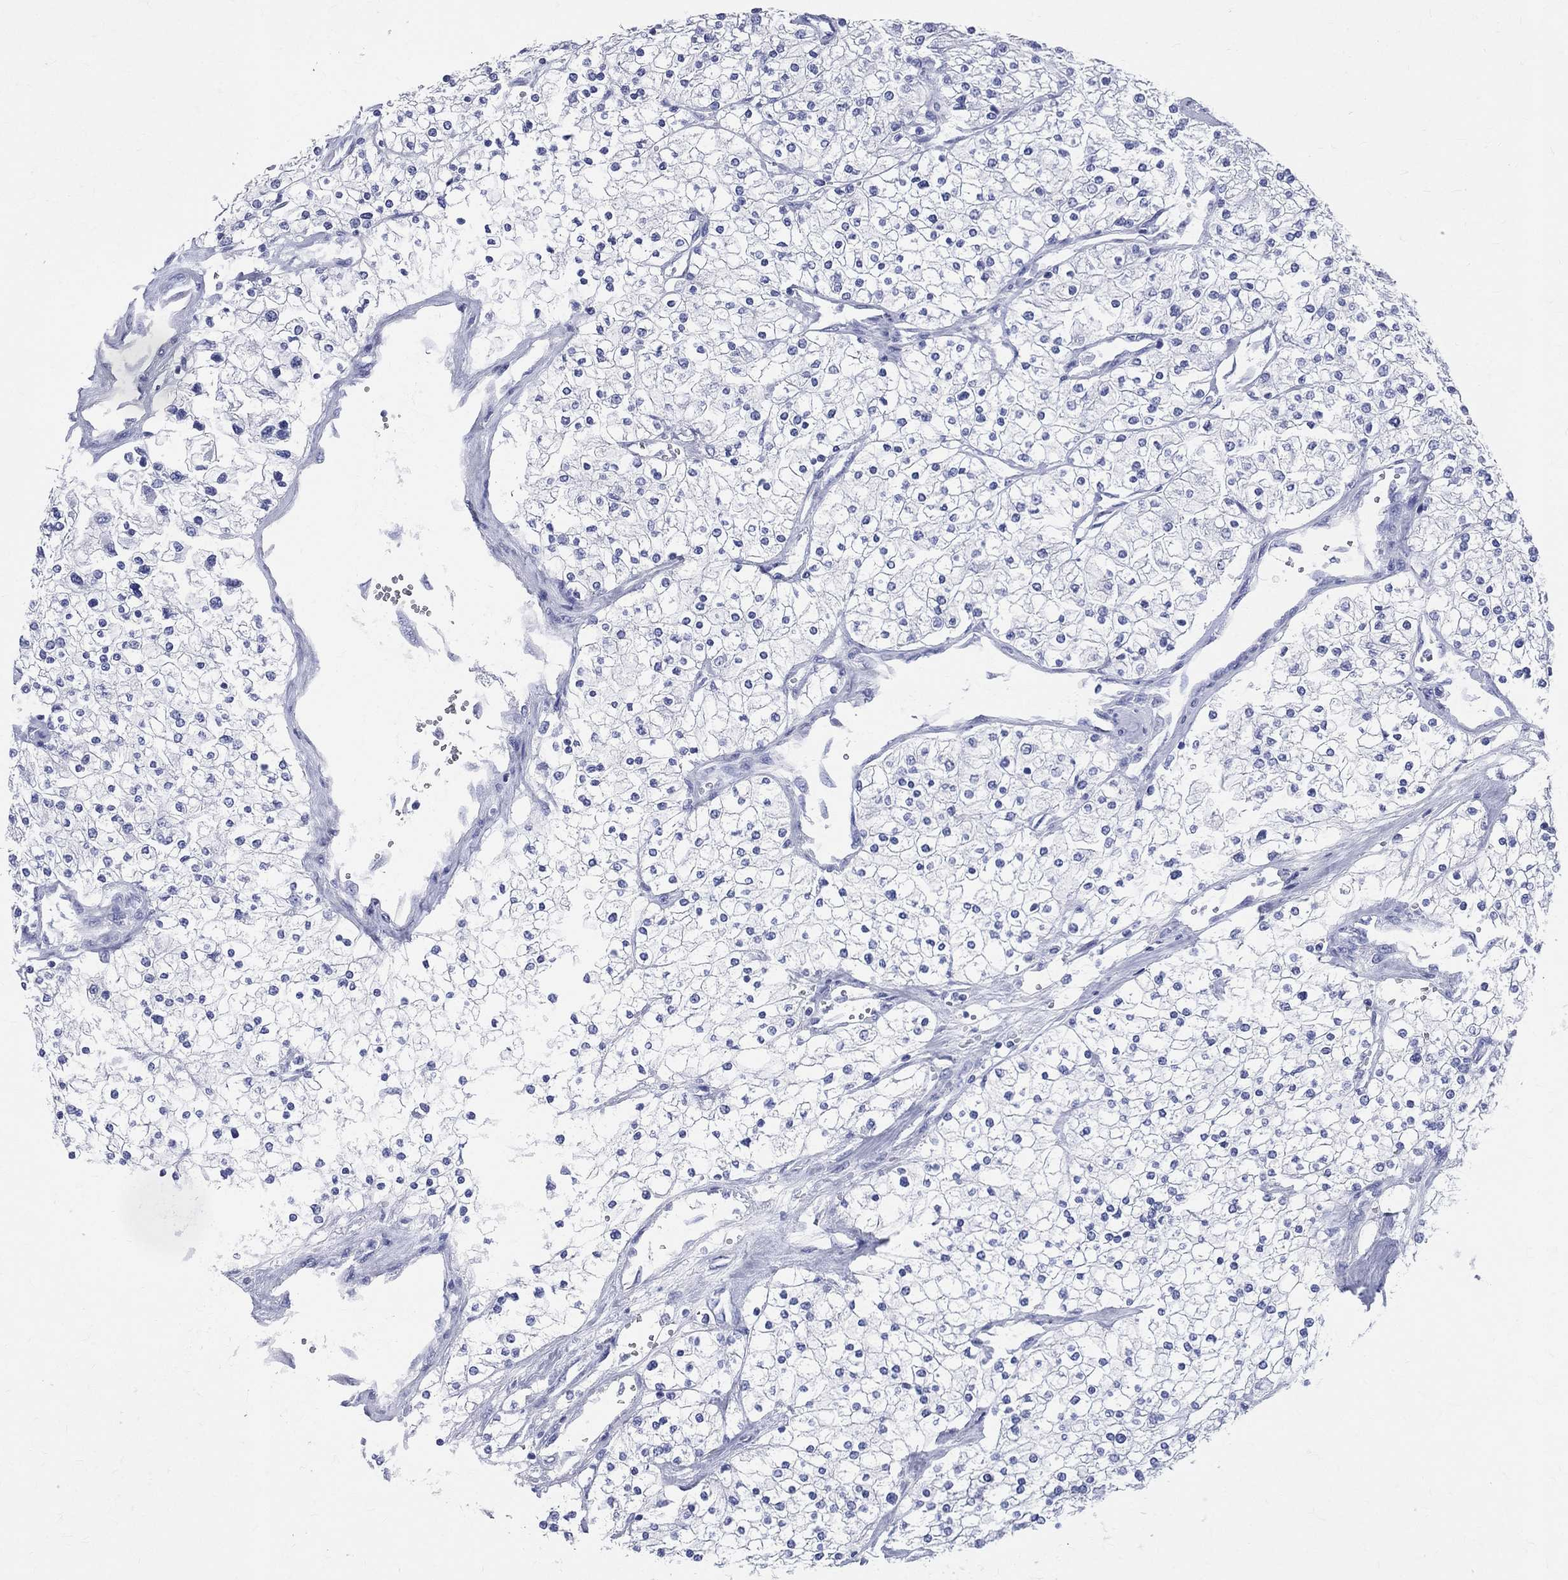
{"staining": {"intensity": "negative", "quantity": "none", "location": "none"}, "tissue": "renal cancer", "cell_type": "Tumor cells", "image_type": "cancer", "snomed": [{"axis": "morphology", "description": "Adenocarcinoma, NOS"}, {"axis": "topography", "description": "Kidney"}], "caption": "DAB (3,3'-diaminobenzidine) immunohistochemical staining of renal cancer exhibits no significant staining in tumor cells.", "gene": "SYP", "patient": {"sex": "male", "age": 80}}